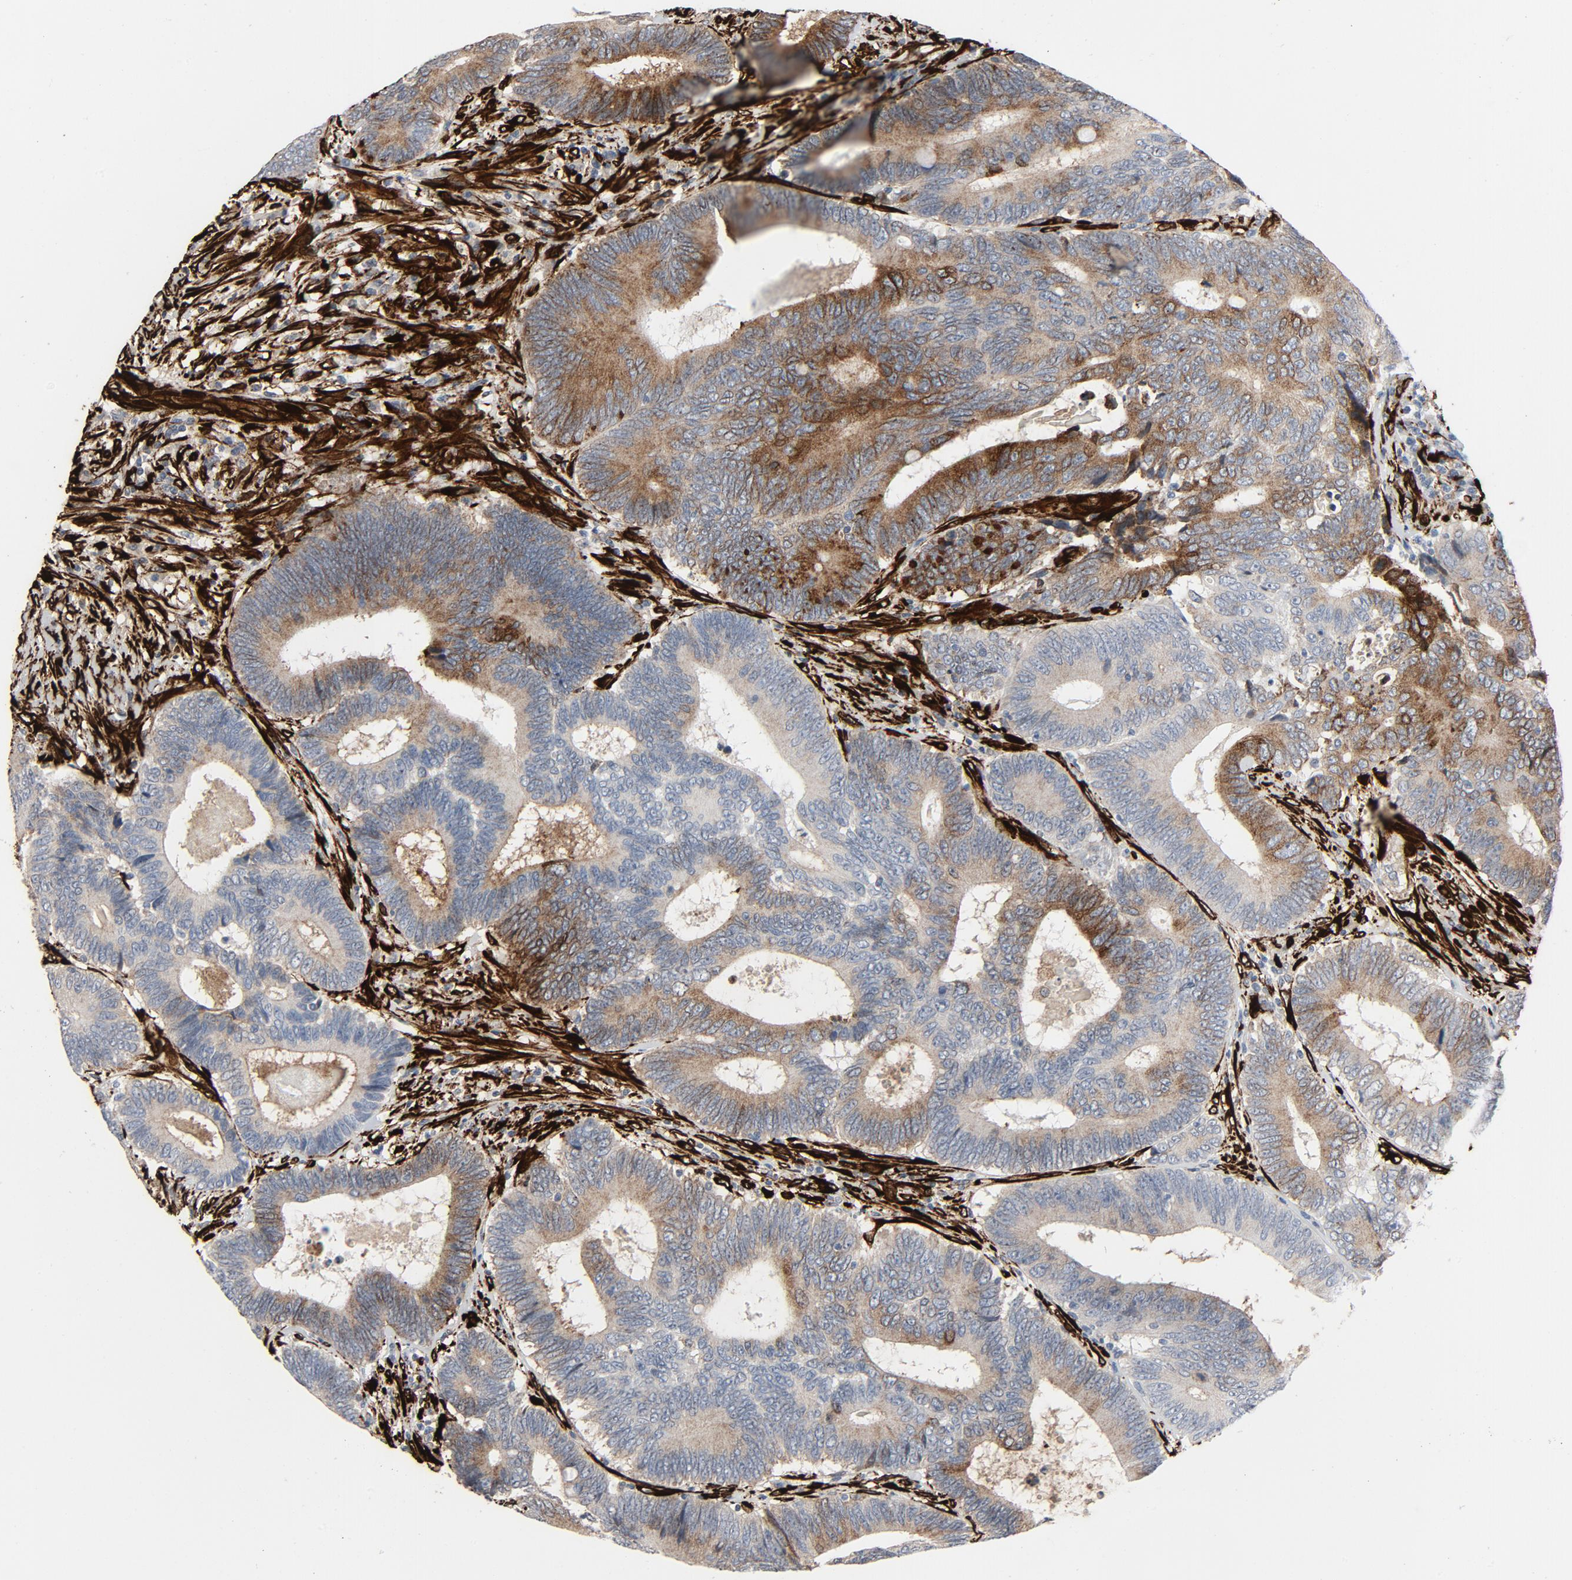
{"staining": {"intensity": "moderate", "quantity": "25%-75%", "location": "cytoplasmic/membranous"}, "tissue": "colorectal cancer", "cell_type": "Tumor cells", "image_type": "cancer", "snomed": [{"axis": "morphology", "description": "Normal tissue, NOS"}, {"axis": "morphology", "description": "Adenocarcinoma, NOS"}, {"axis": "topography", "description": "Colon"}], "caption": "The micrograph shows immunohistochemical staining of adenocarcinoma (colorectal). There is moderate cytoplasmic/membranous expression is seen in about 25%-75% of tumor cells.", "gene": "SERPINH1", "patient": {"sex": "female", "age": 78}}